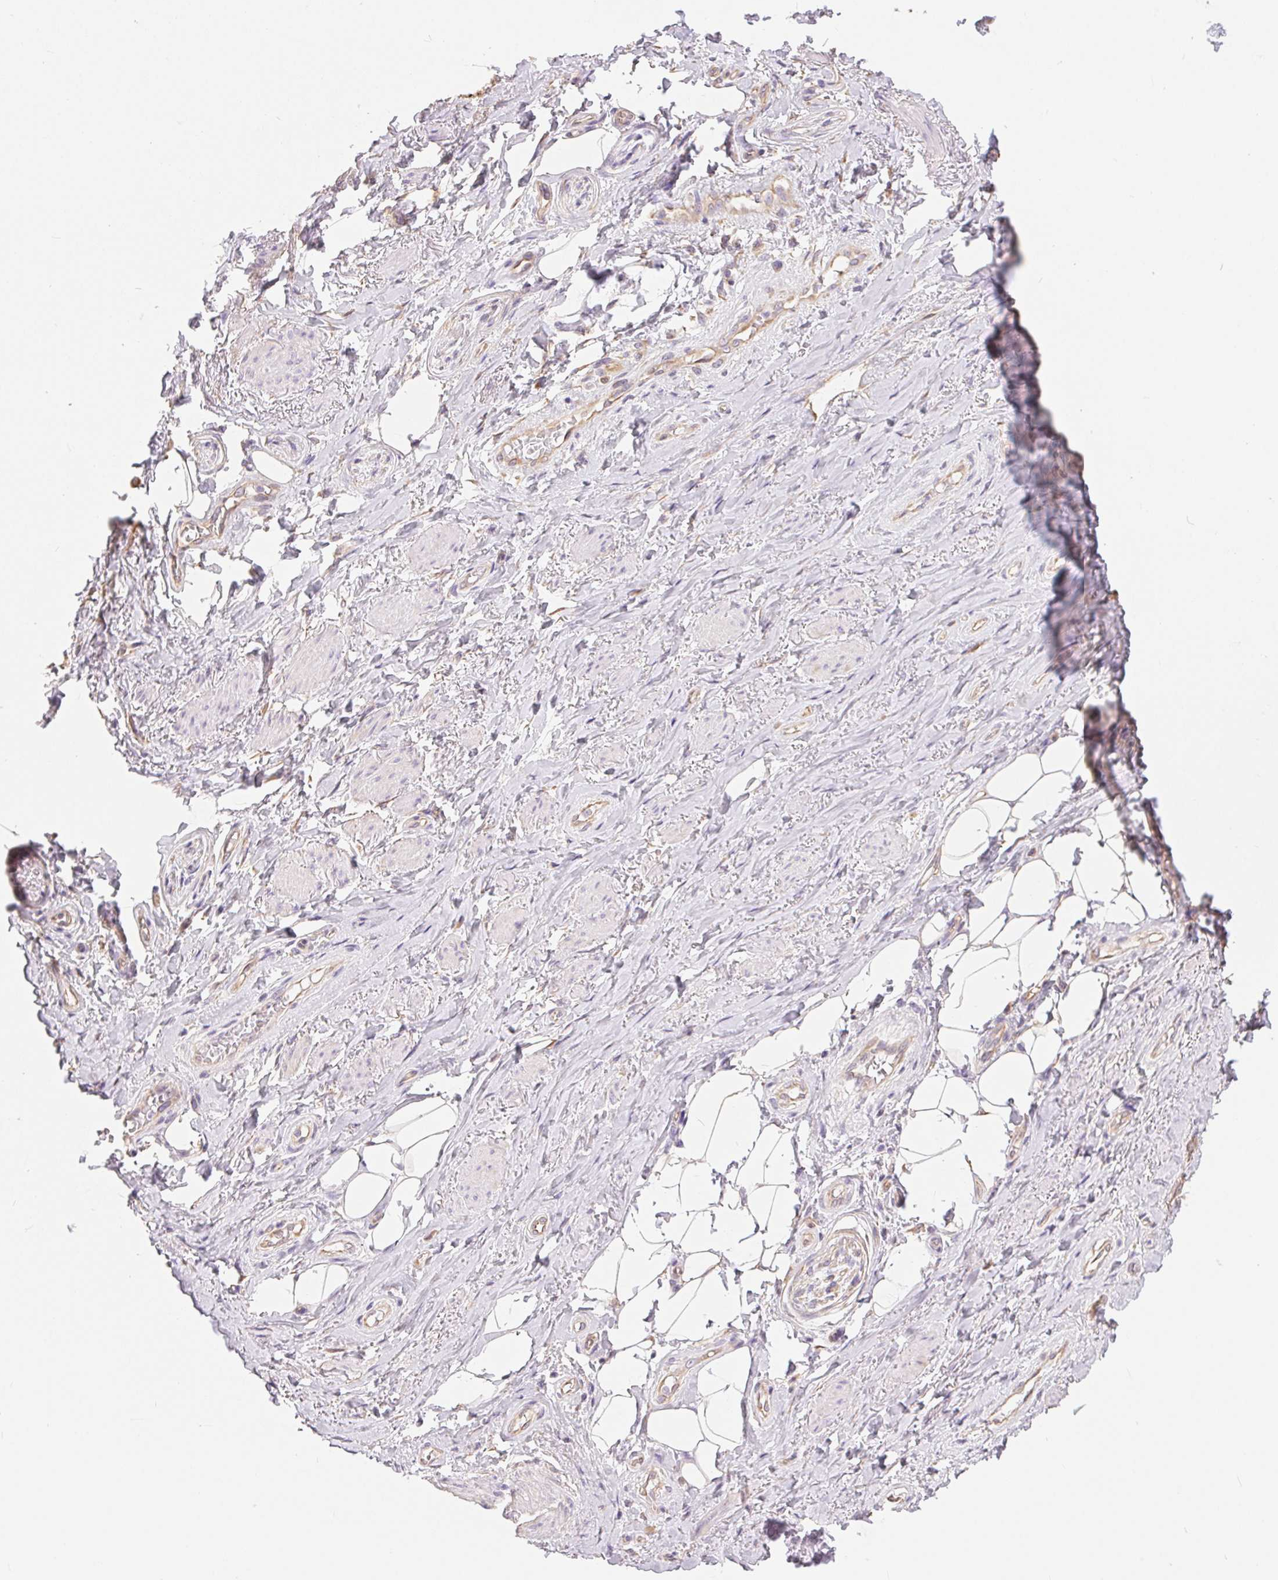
{"staining": {"intensity": "negative", "quantity": "none", "location": "none"}, "tissue": "adipose tissue", "cell_type": "Adipocytes", "image_type": "normal", "snomed": [{"axis": "morphology", "description": "Normal tissue, NOS"}, {"axis": "topography", "description": "Anal"}, {"axis": "topography", "description": "Peripheral nerve tissue"}], "caption": "Immunohistochemistry photomicrograph of normal human adipose tissue stained for a protein (brown), which exhibits no staining in adipocytes.", "gene": "GFAP", "patient": {"sex": "male", "age": 53}}